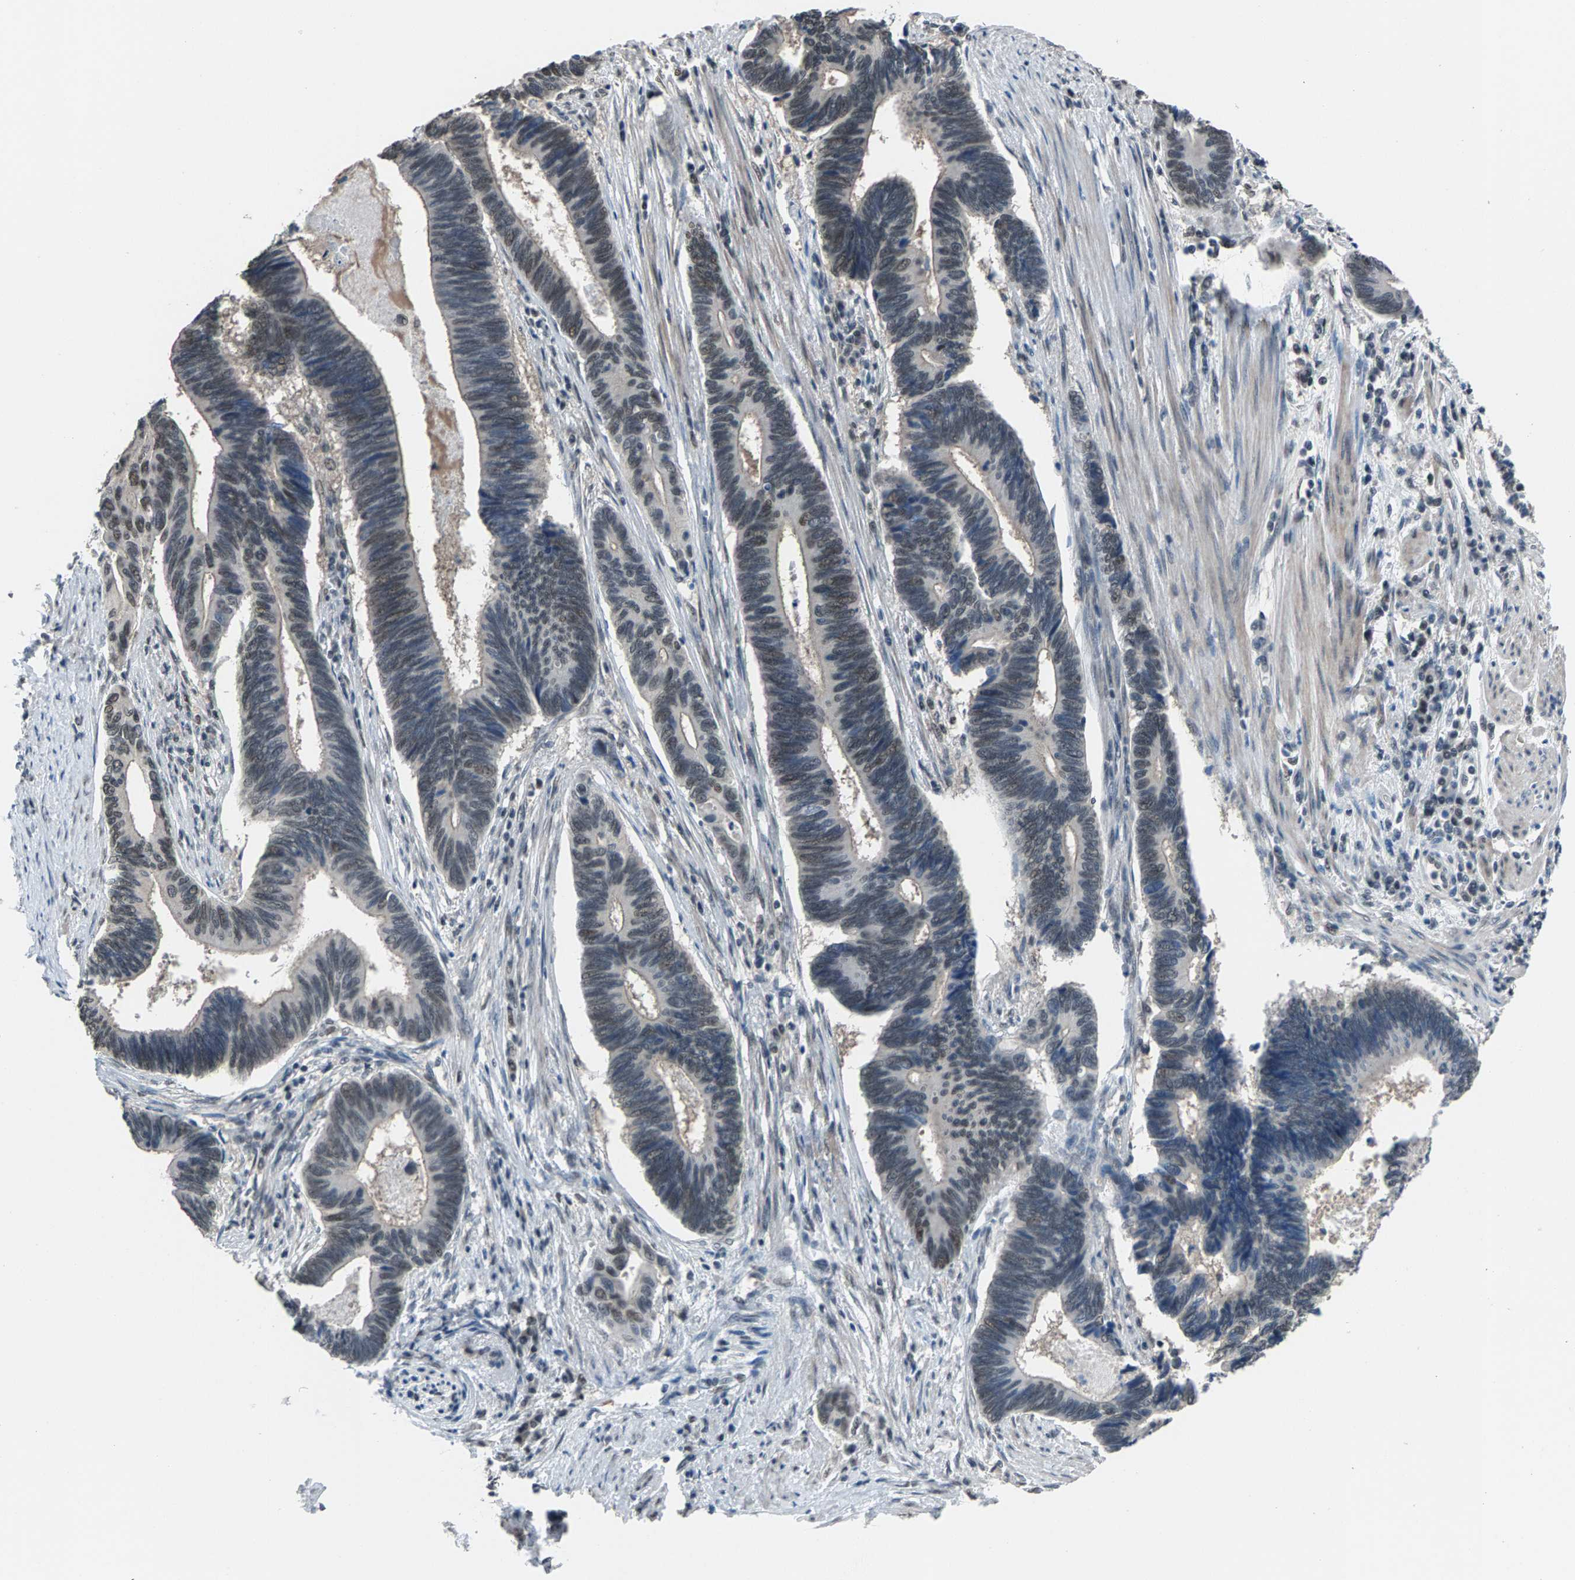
{"staining": {"intensity": "weak", "quantity": "25%-75%", "location": "nuclear"}, "tissue": "pancreatic cancer", "cell_type": "Tumor cells", "image_type": "cancer", "snomed": [{"axis": "morphology", "description": "Adenocarcinoma, NOS"}, {"axis": "topography", "description": "Pancreas"}], "caption": "Immunohistochemistry (IHC) of pancreatic cancer (adenocarcinoma) displays low levels of weak nuclear staining in approximately 25%-75% of tumor cells.", "gene": "ZNF276", "patient": {"sex": "female", "age": 70}}